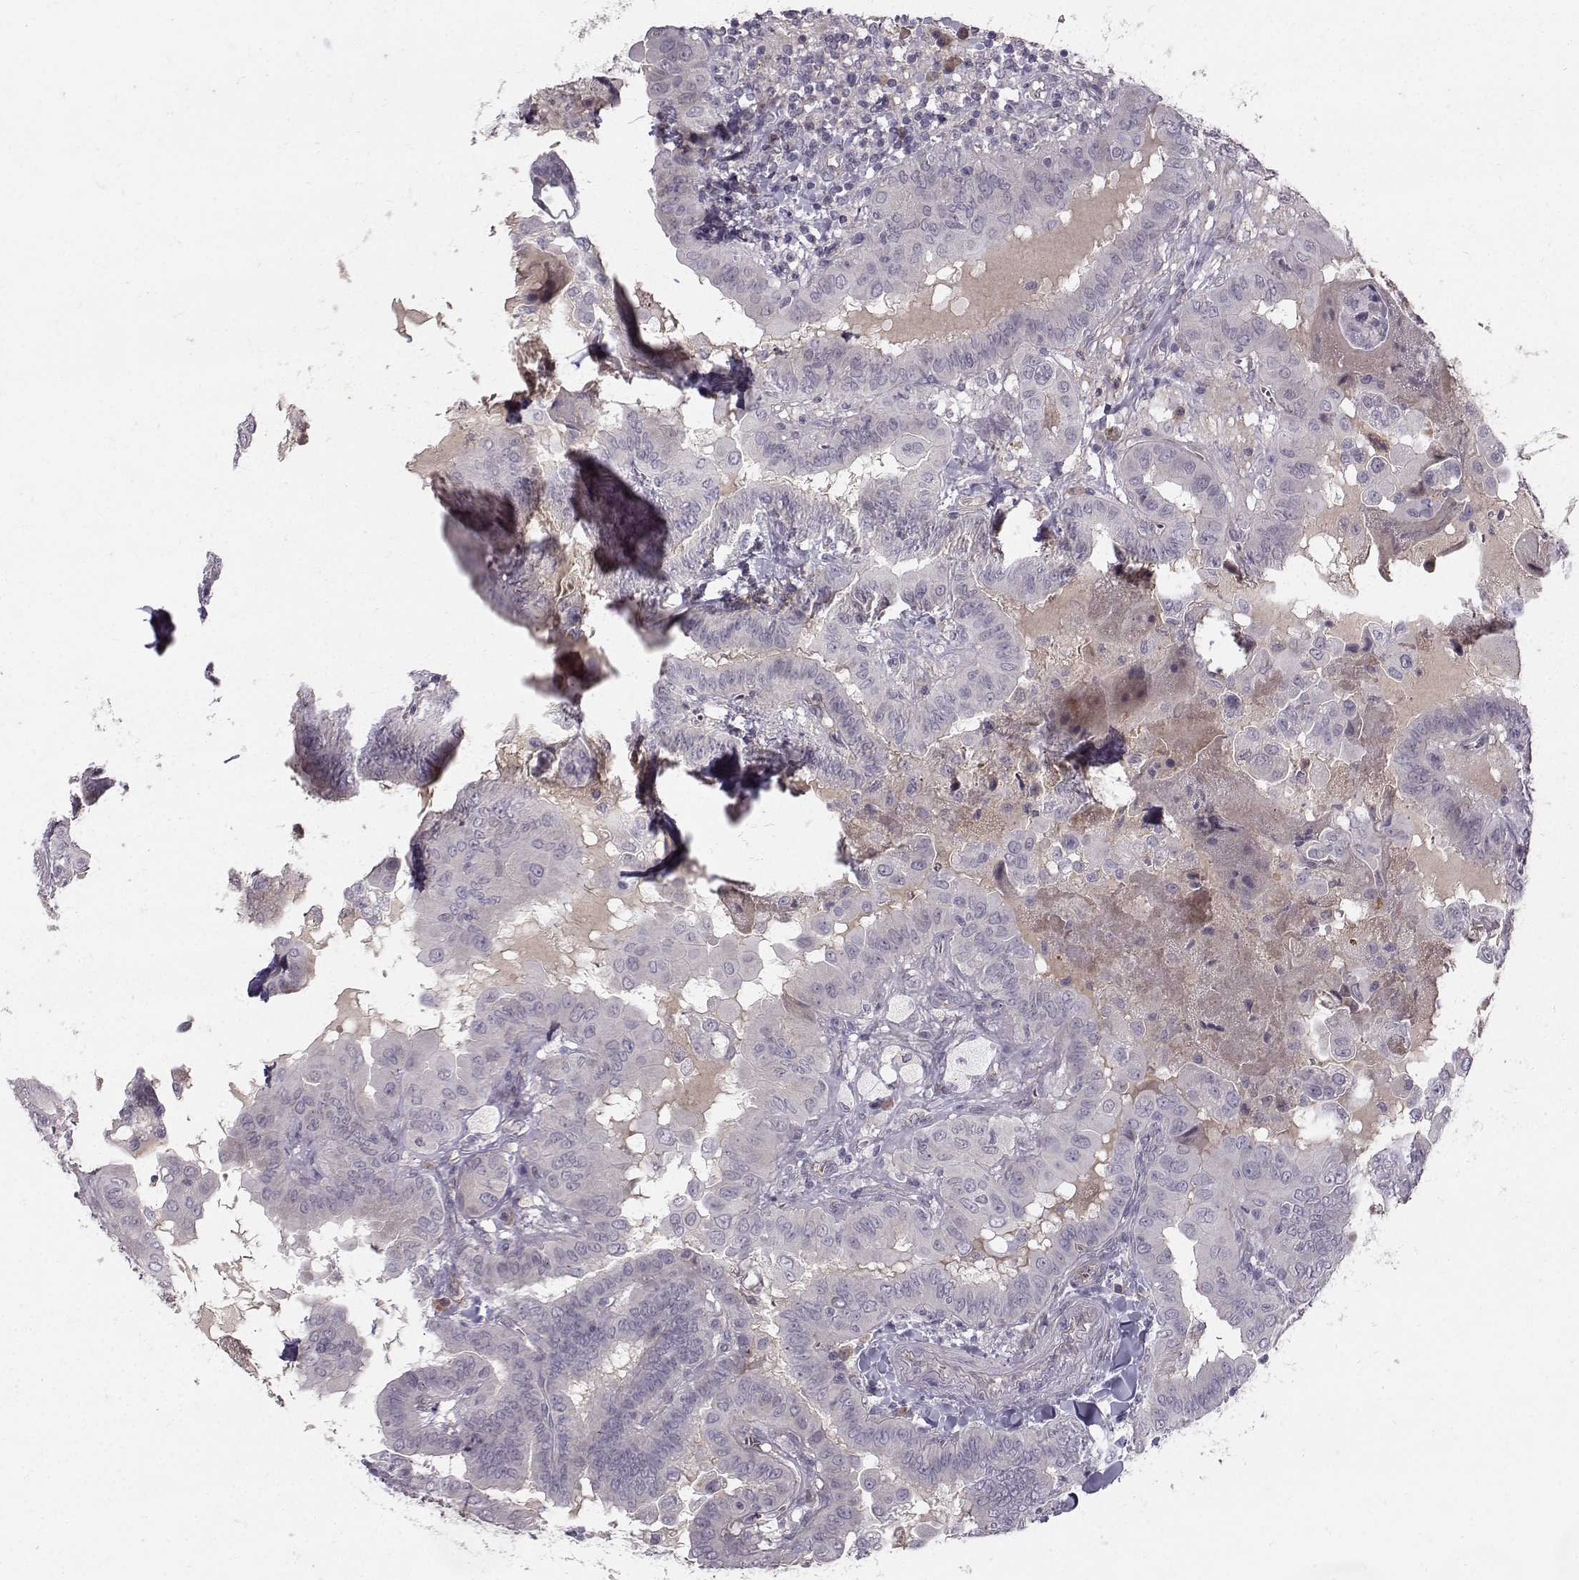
{"staining": {"intensity": "negative", "quantity": "none", "location": "none"}, "tissue": "thyroid cancer", "cell_type": "Tumor cells", "image_type": "cancer", "snomed": [{"axis": "morphology", "description": "Papillary adenocarcinoma, NOS"}, {"axis": "topography", "description": "Thyroid gland"}], "caption": "Tumor cells show no significant staining in papillary adenocarcinoma (thyroid). Brightfield microscopy of immunohistochemistry (IHC) stained with DAB (3,3'-diaminobenzidine) (brown) and hematoxylin (blue), captured at high magnification.", "gene": "OPRD1", "patient": {"sex": "female", "age": 37}}